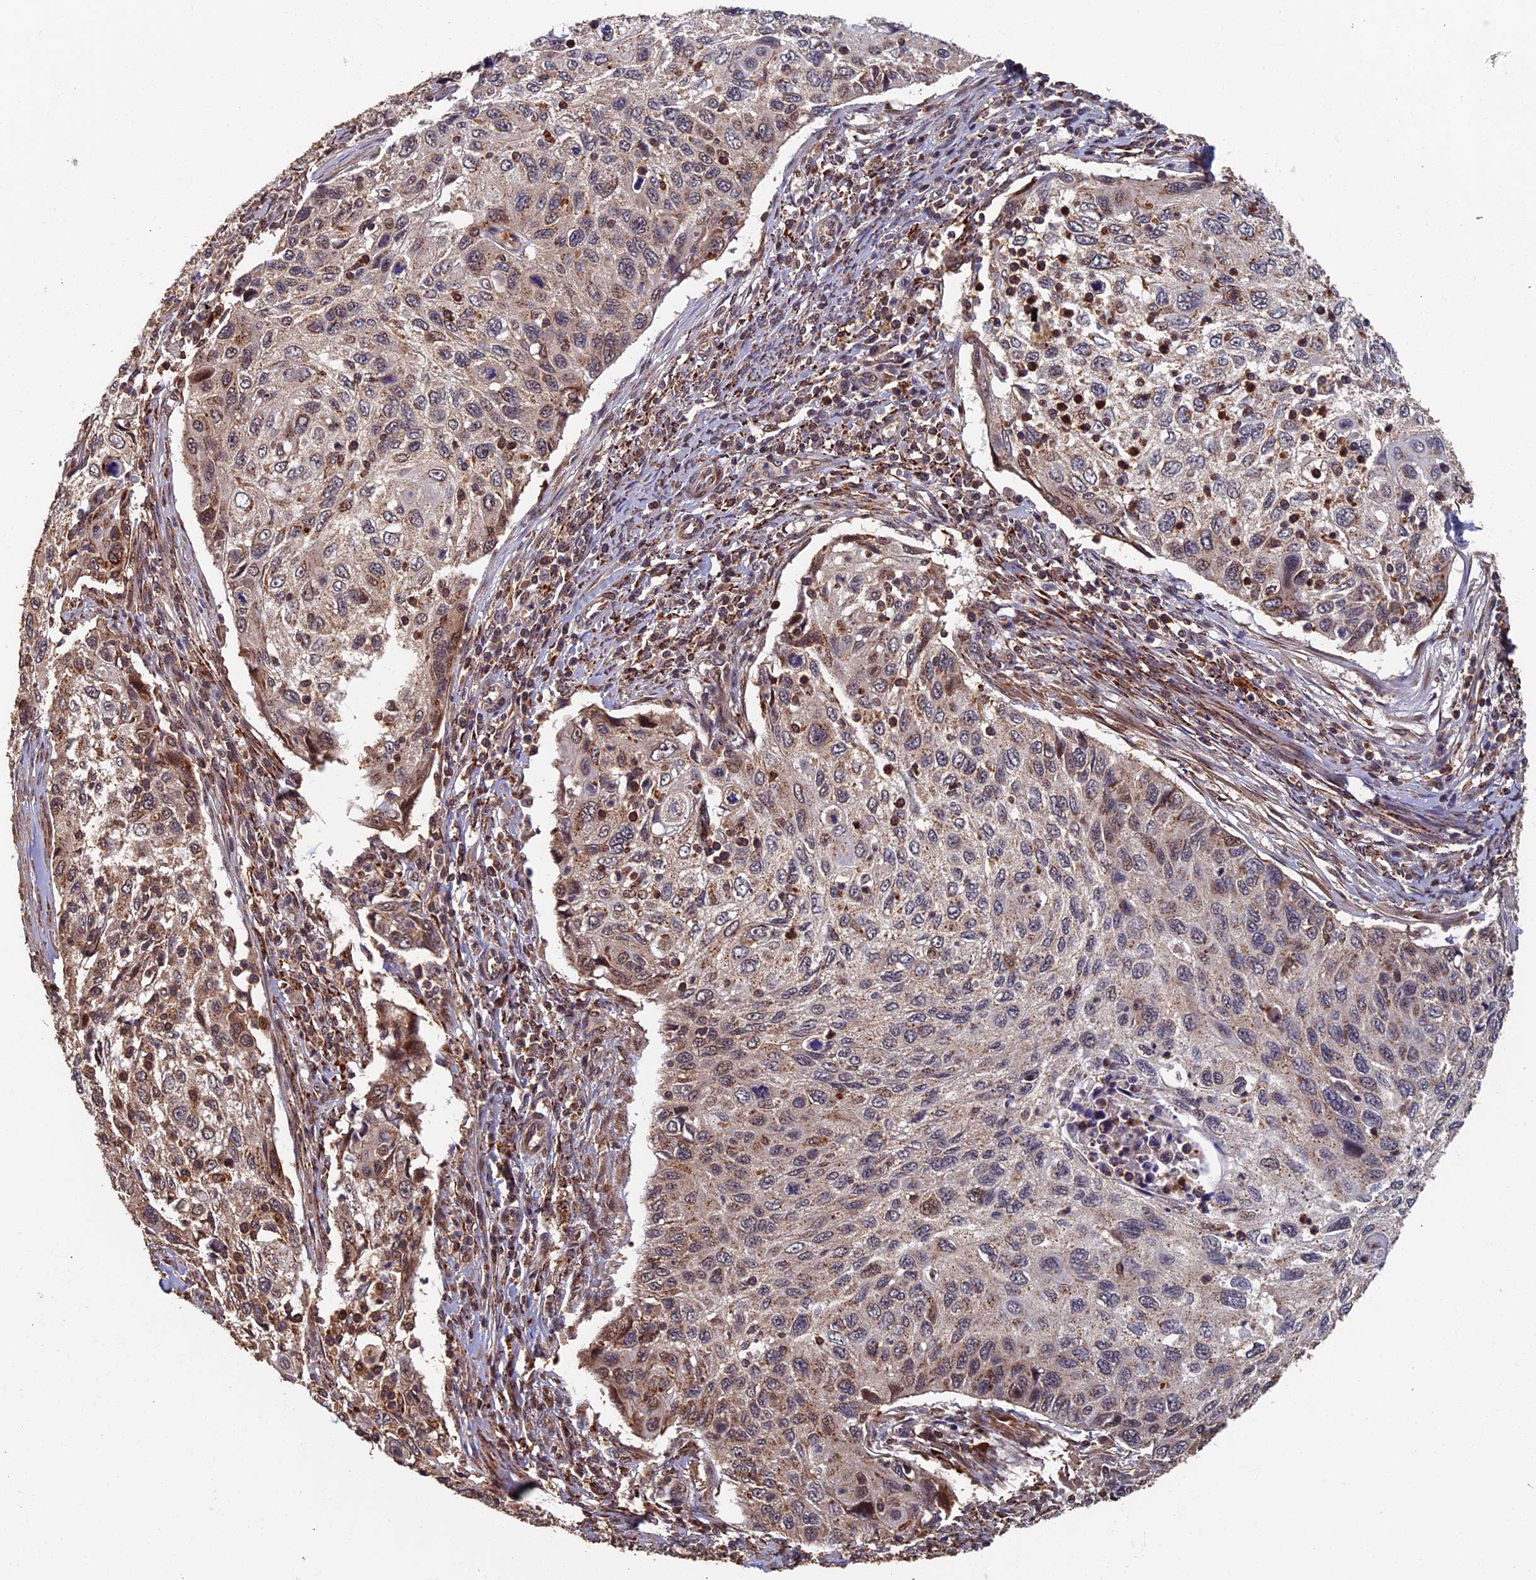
{"staining": {"intensity": "weak", "quantity": "<25%", "location": "cytoplasmic/membranous,nuclear"}, "tissue": "cervical cancer", "cell_type": "Tumor cells", "image_type": "cancer", "snomed": [{"axis": "morphology", "description": "Squamous cell carcinoma, NOS"}, {"axis": "topography", "description": "Cervix"}], "caption": "The micrograph displays no significant positivity in tumor cells of cervical cancer (squamous cell carcinoma).", "gene": "RASGRF1", "patient": {"sex": "female", "age": 70}}